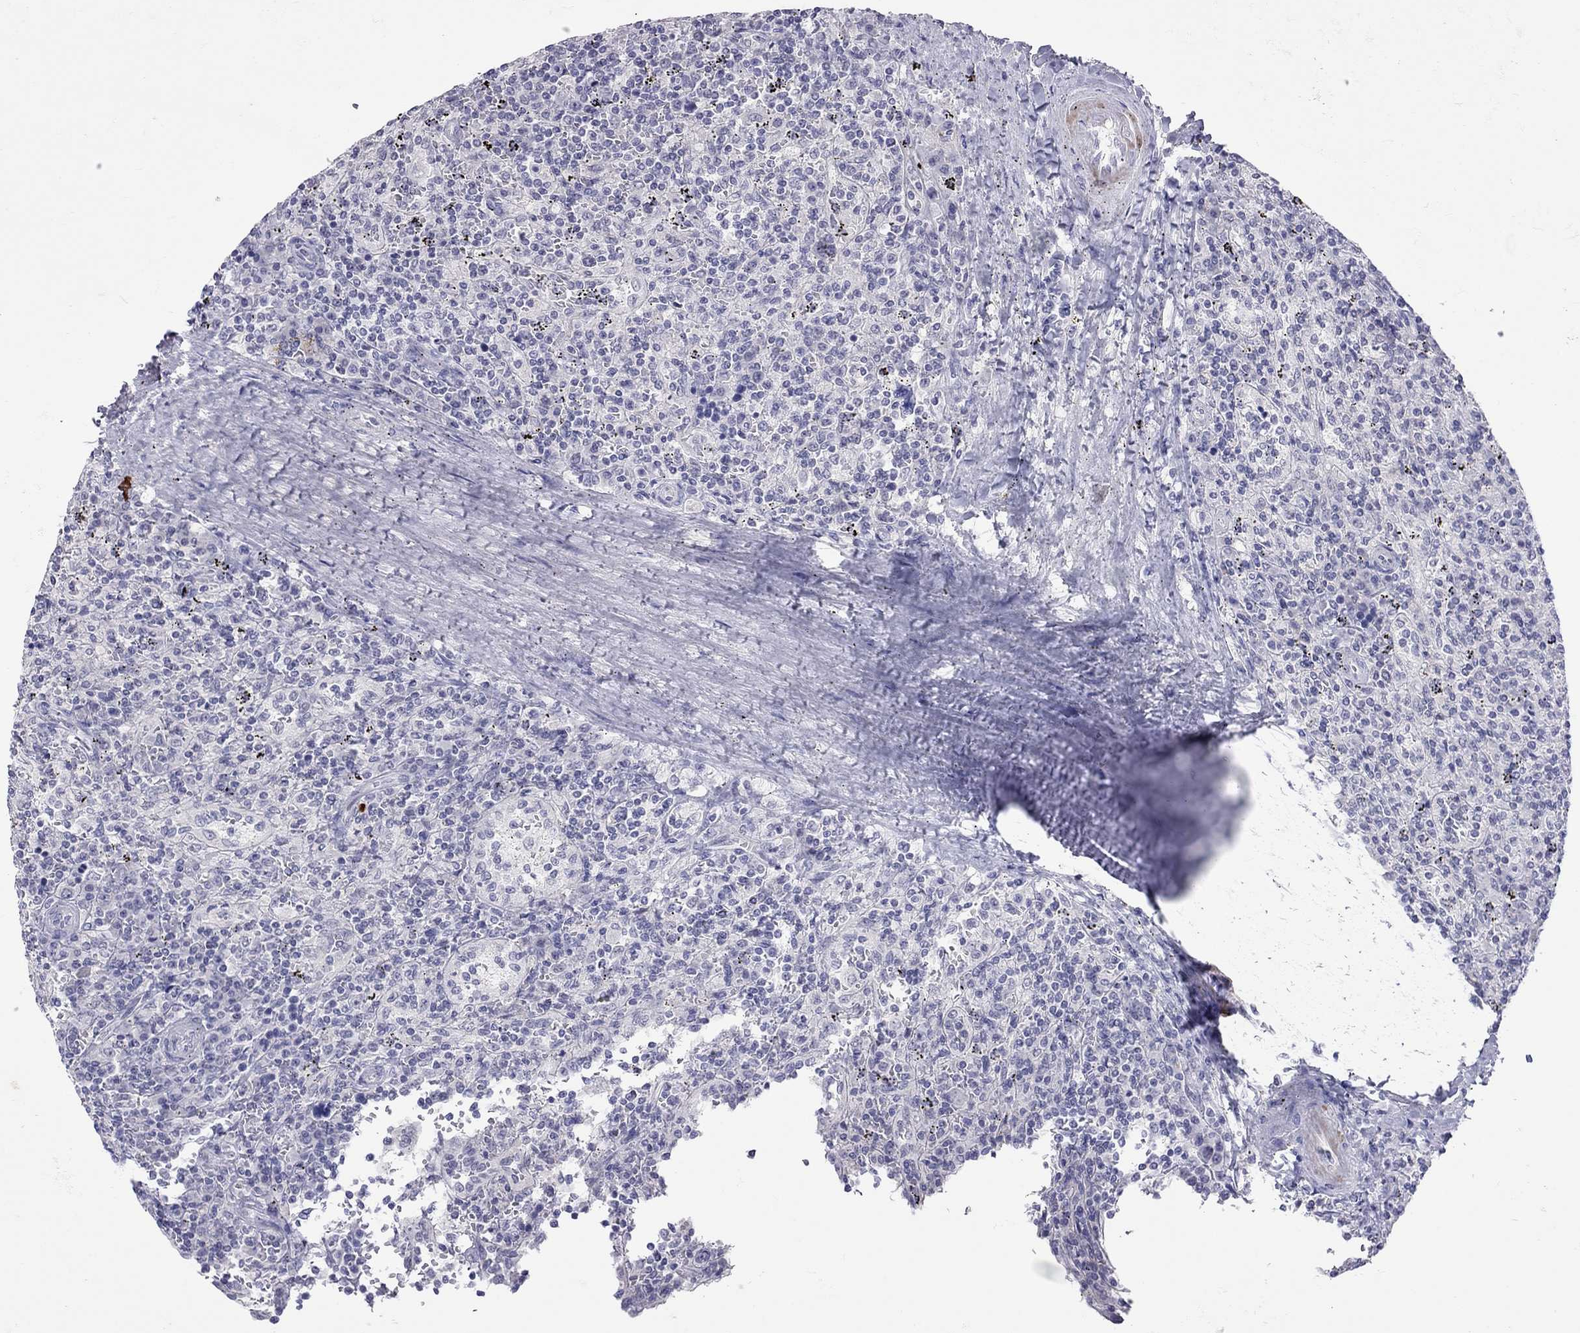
{"staining": {"intensity": "negative", "quantity": "none", "location": "none"}, "tissue": "lymphoma", "cell_type": "Tumor cells", "image_type": "cancer", "snomed": [{"axis": "morphology", "description": "Malignant lymphoma, non-Hodgkin's type, Low grade"}, {"axis": "topography", "description": "Spleen"}], "caption": "The photomicrograph demonstrates no significant staining in tumor cells of lymphoma.", "gene": "JHY", "patient": {"sex": "male", "age": 62}}